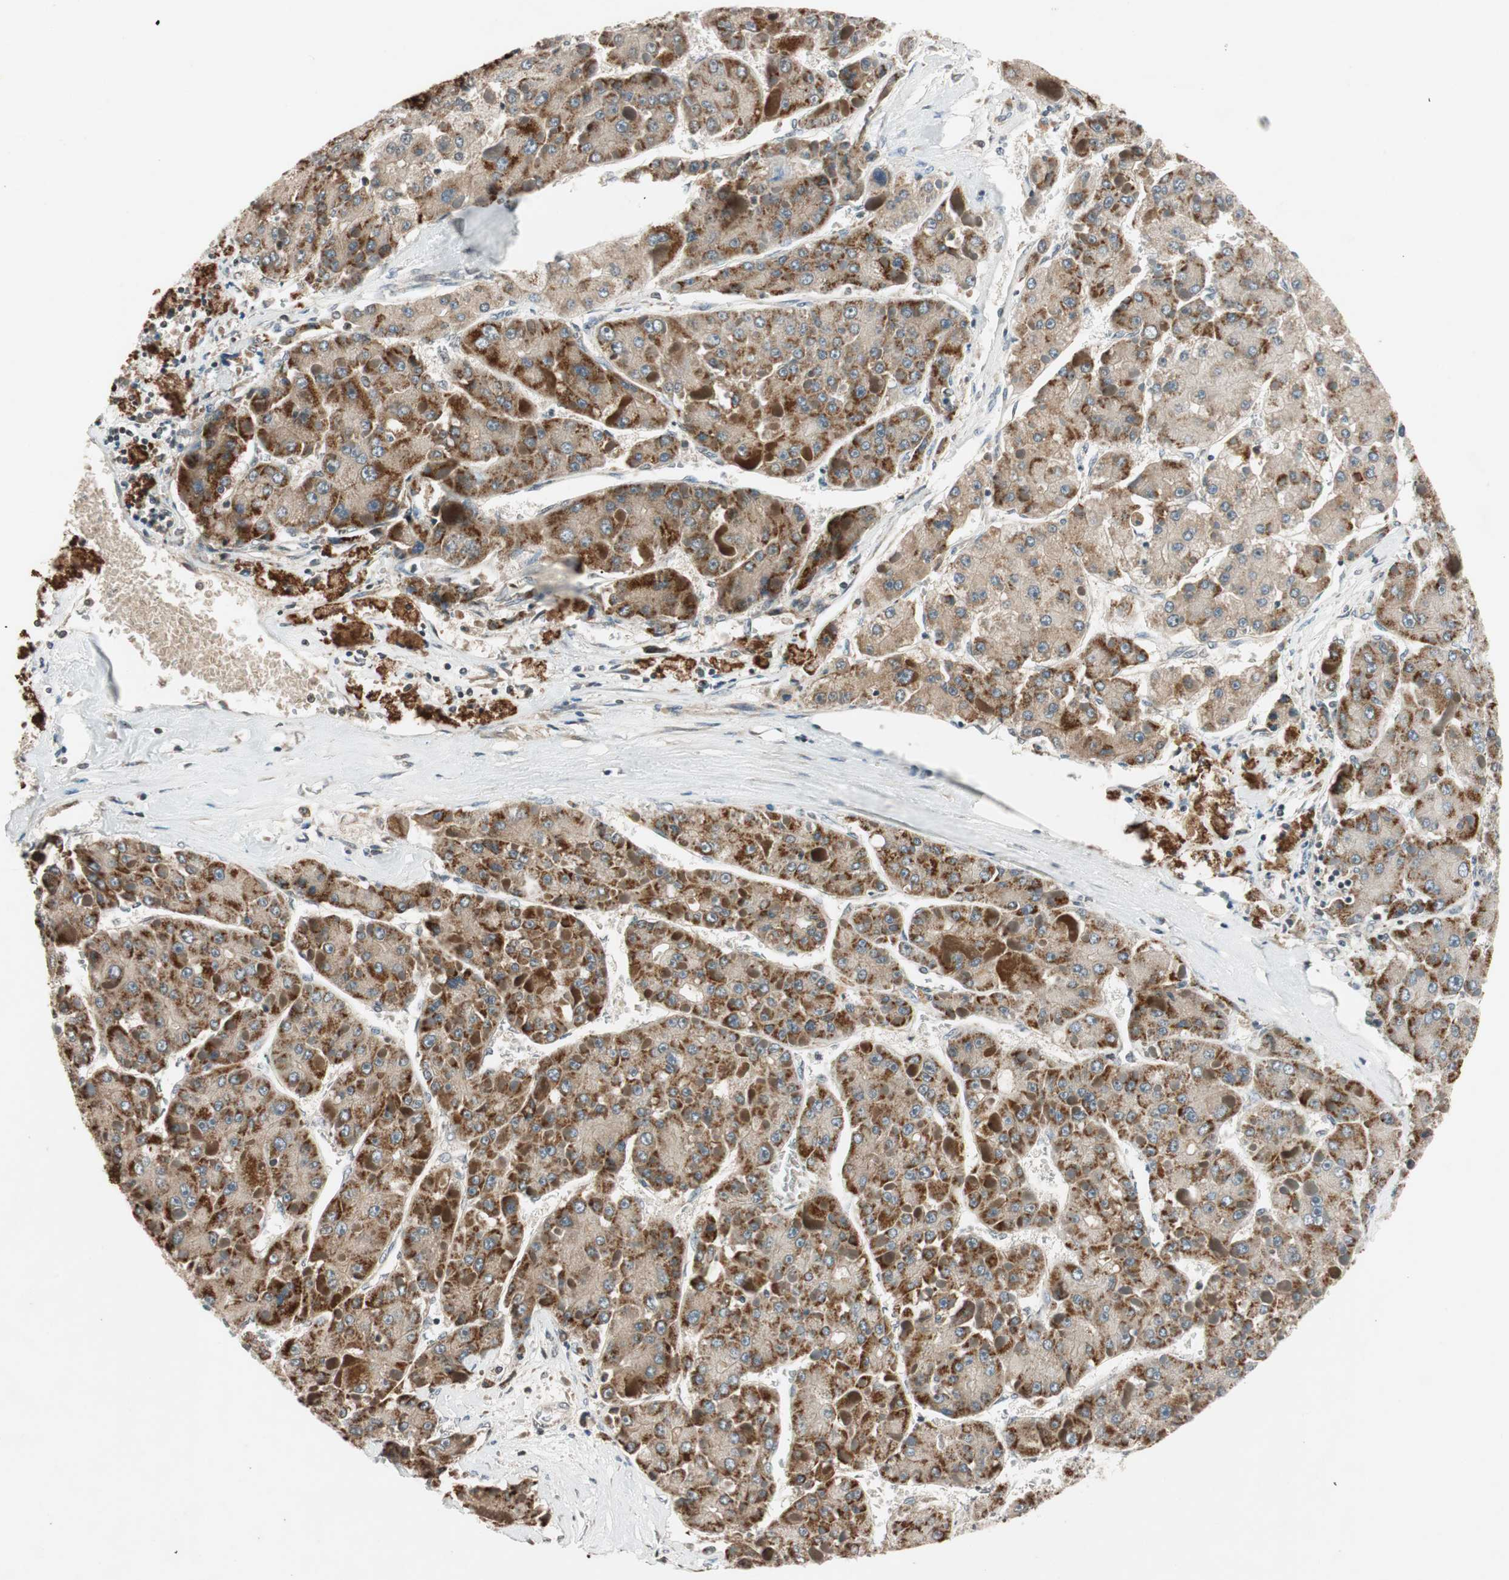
{"staining": {"intensity": "moderate", "quantity": ">75%", "location": "cytoplasmic/membranous"}, "tissue": "liver cancer", "cell_type": "Tumor cells", "image_type": "cancer", "snomed": [{"axis": "morphology", "description": "Carcinoma, Hepatocellular, NOS"}, {"axis": "topography", "description": "Liver"}], "caption": "High-magnification brightfield microscopy of liver hepatocellular carcinoma stained with DAB (3,3'-diaminobenzidine) (brown) and counterstained with hematoxylin (blue). tumor cells exhibit moderate cytoplasmic/membranous expression is appreciated in approximately>75% of cells. Using DAB (3,3'-diaminobenzidine) (brown) and hematoxylin (blue) stains, captured at high magnification using brightfield microscopy.", "gene": "GCLM", "patient": {"sex": "female", "age": 73}}